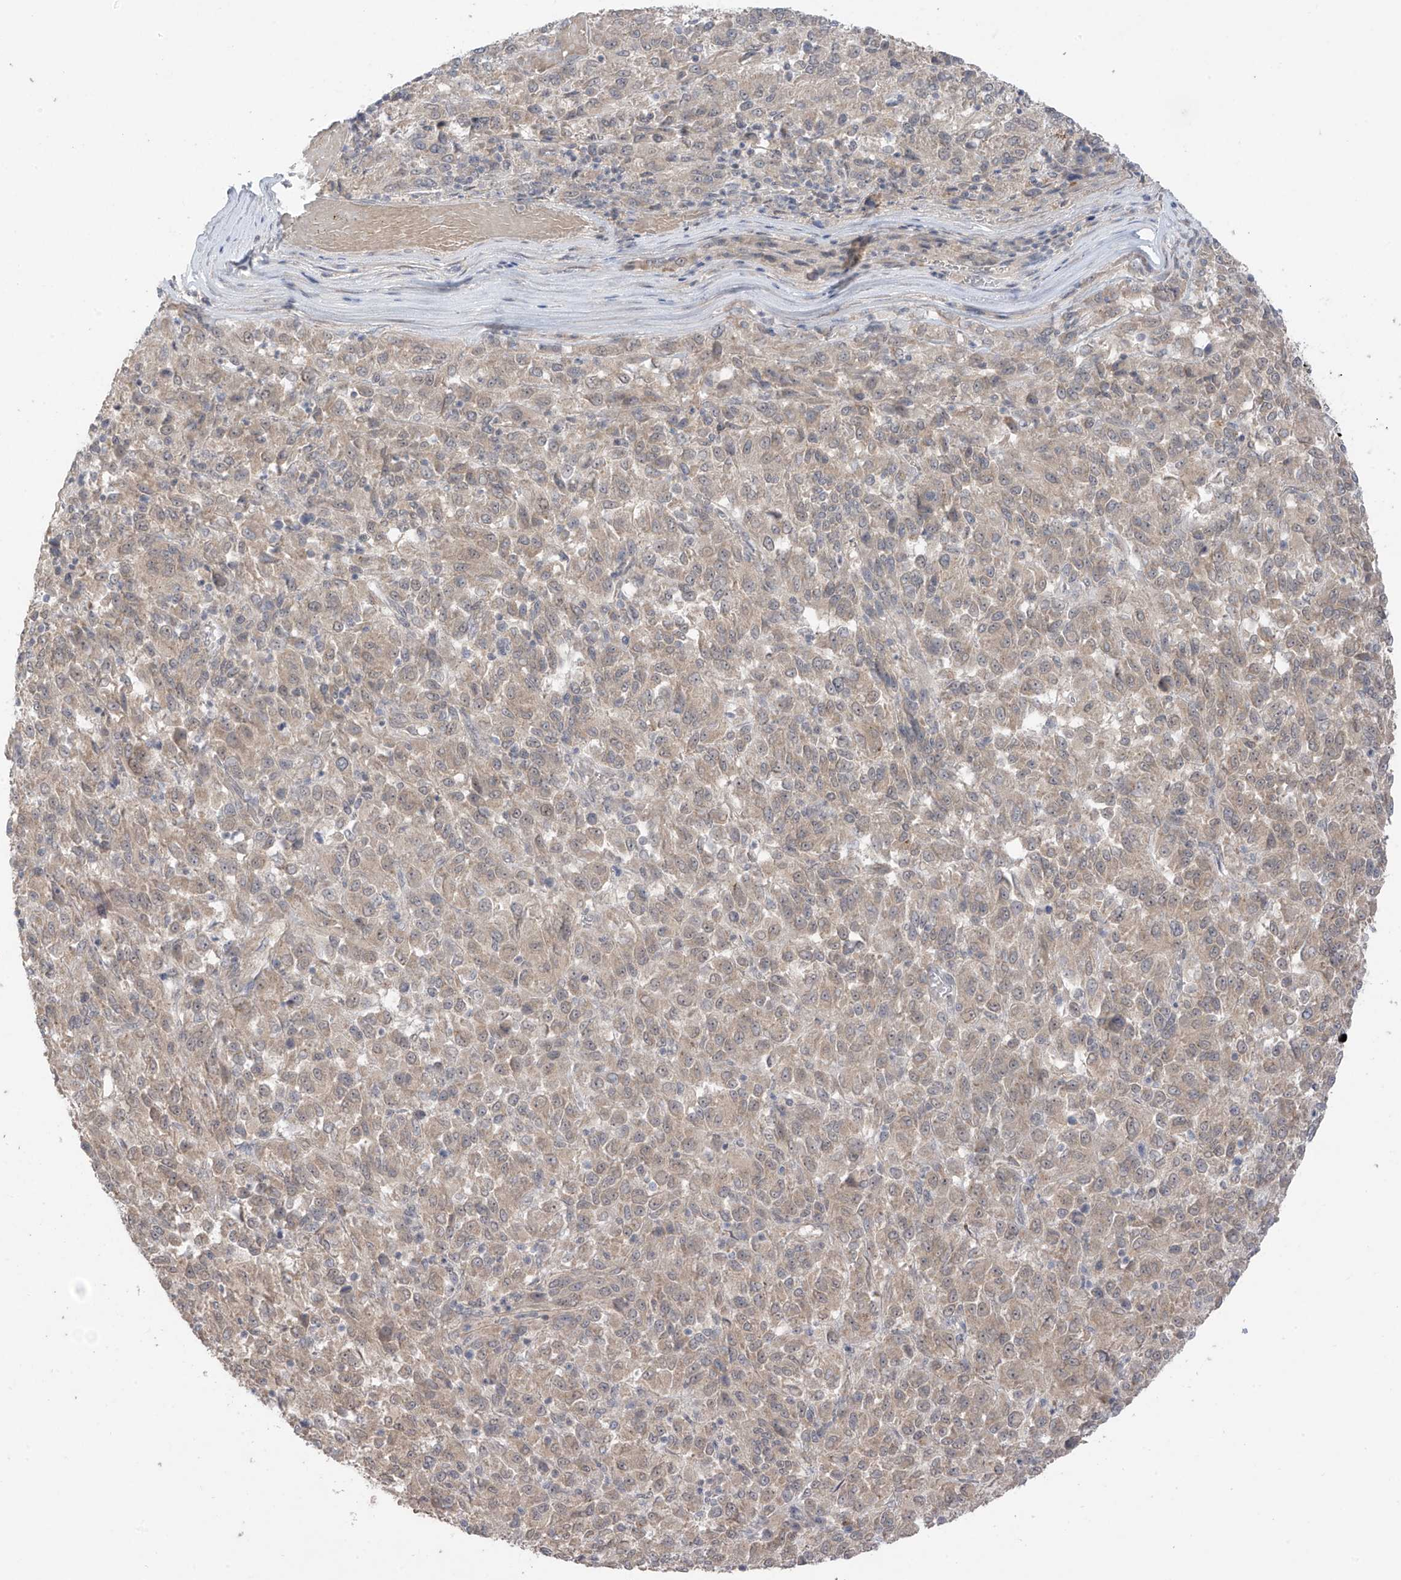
{"staining": {"intensity": "weak", "quantity": "25%-75%", "location": "cytoplasmic/membranous"}, "tissue": "melanoma", "cell_type": "Tumor cells", "image_type": "cancer", "snomed": [{"axis": "morphology", "description": "Malignant melanoma, Metastatic site"}, {"axis": "topography", "description": "Lung"}], "caption": "Immunohistochemistry staining of malignant melanoma (metastatic site), which displays low levels of weak cytoplasmic/membranous positivity in about 25%-75% of tumor cells indicating weak cytoplasmic/membranous protein expression. The staining was performed using DAB (3,3'-diaminobenzidine) (brown) for protein detection and nuclei were counterstained in hematoxylin (blue).", "gene": "OGT", "patient": {"sex": "male", "age": 64}}